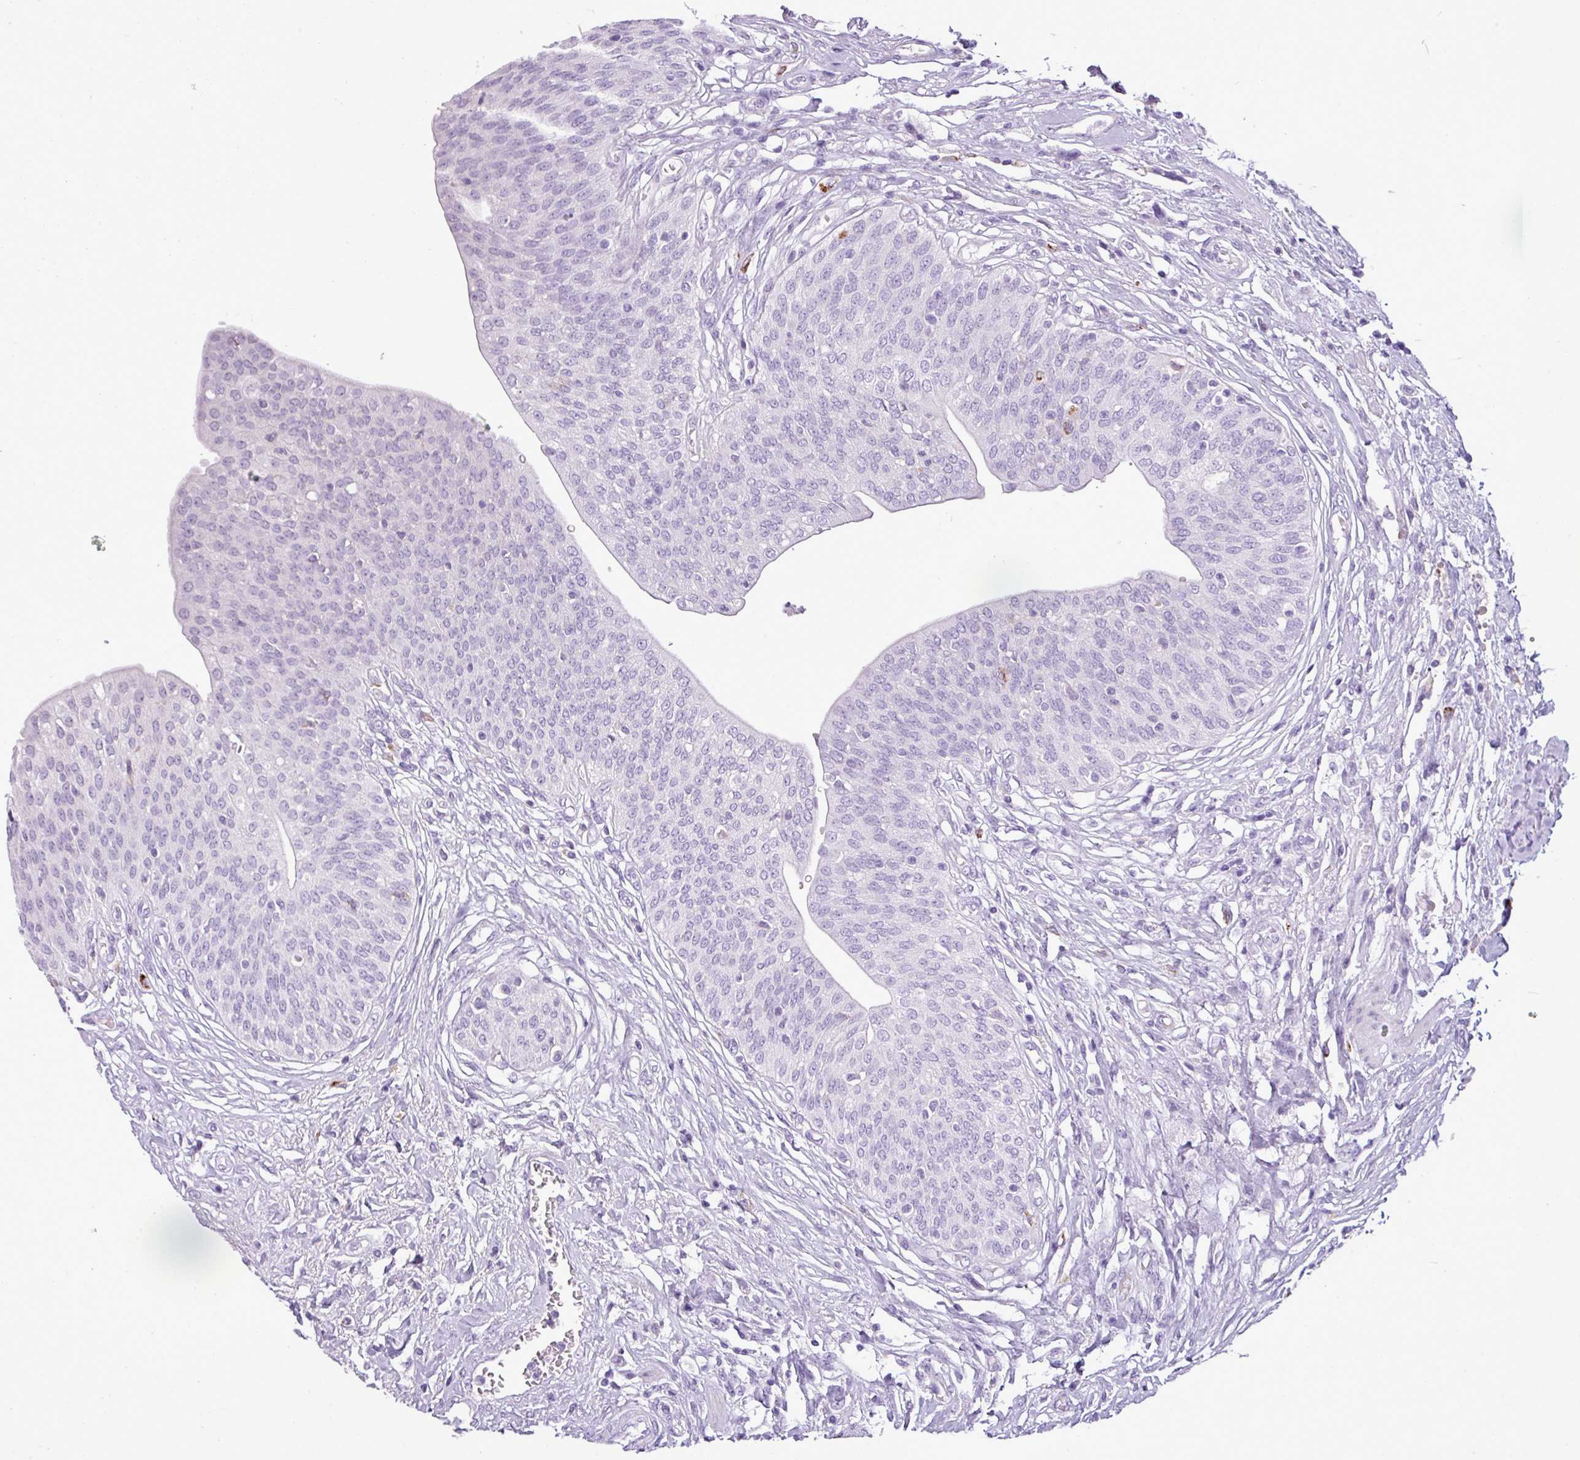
{"staining": {"intensity": "negative", "quantity": "none", "location": "none"}, "tissue": "urothelial cancer", "cell_type": "Tumor cells", "image_type": "cancer", "snomed": [{"axis": "morphology", "description": "Urothelial carcinoma, High grade"}, {"axis": "topography", "description": "Urinary bladder"}], "caption": "An immunohistochemistry photomicrograph of urothelial cancer is shown. There is no staining in tumor cells of urothelial cancer. (DAB (3,3'-diaminobenzidine) immunohistochemistry with hematoxylin counter stain).", "gene": "RBMXL2", "patient": {"sex": "female", "age": 79}}